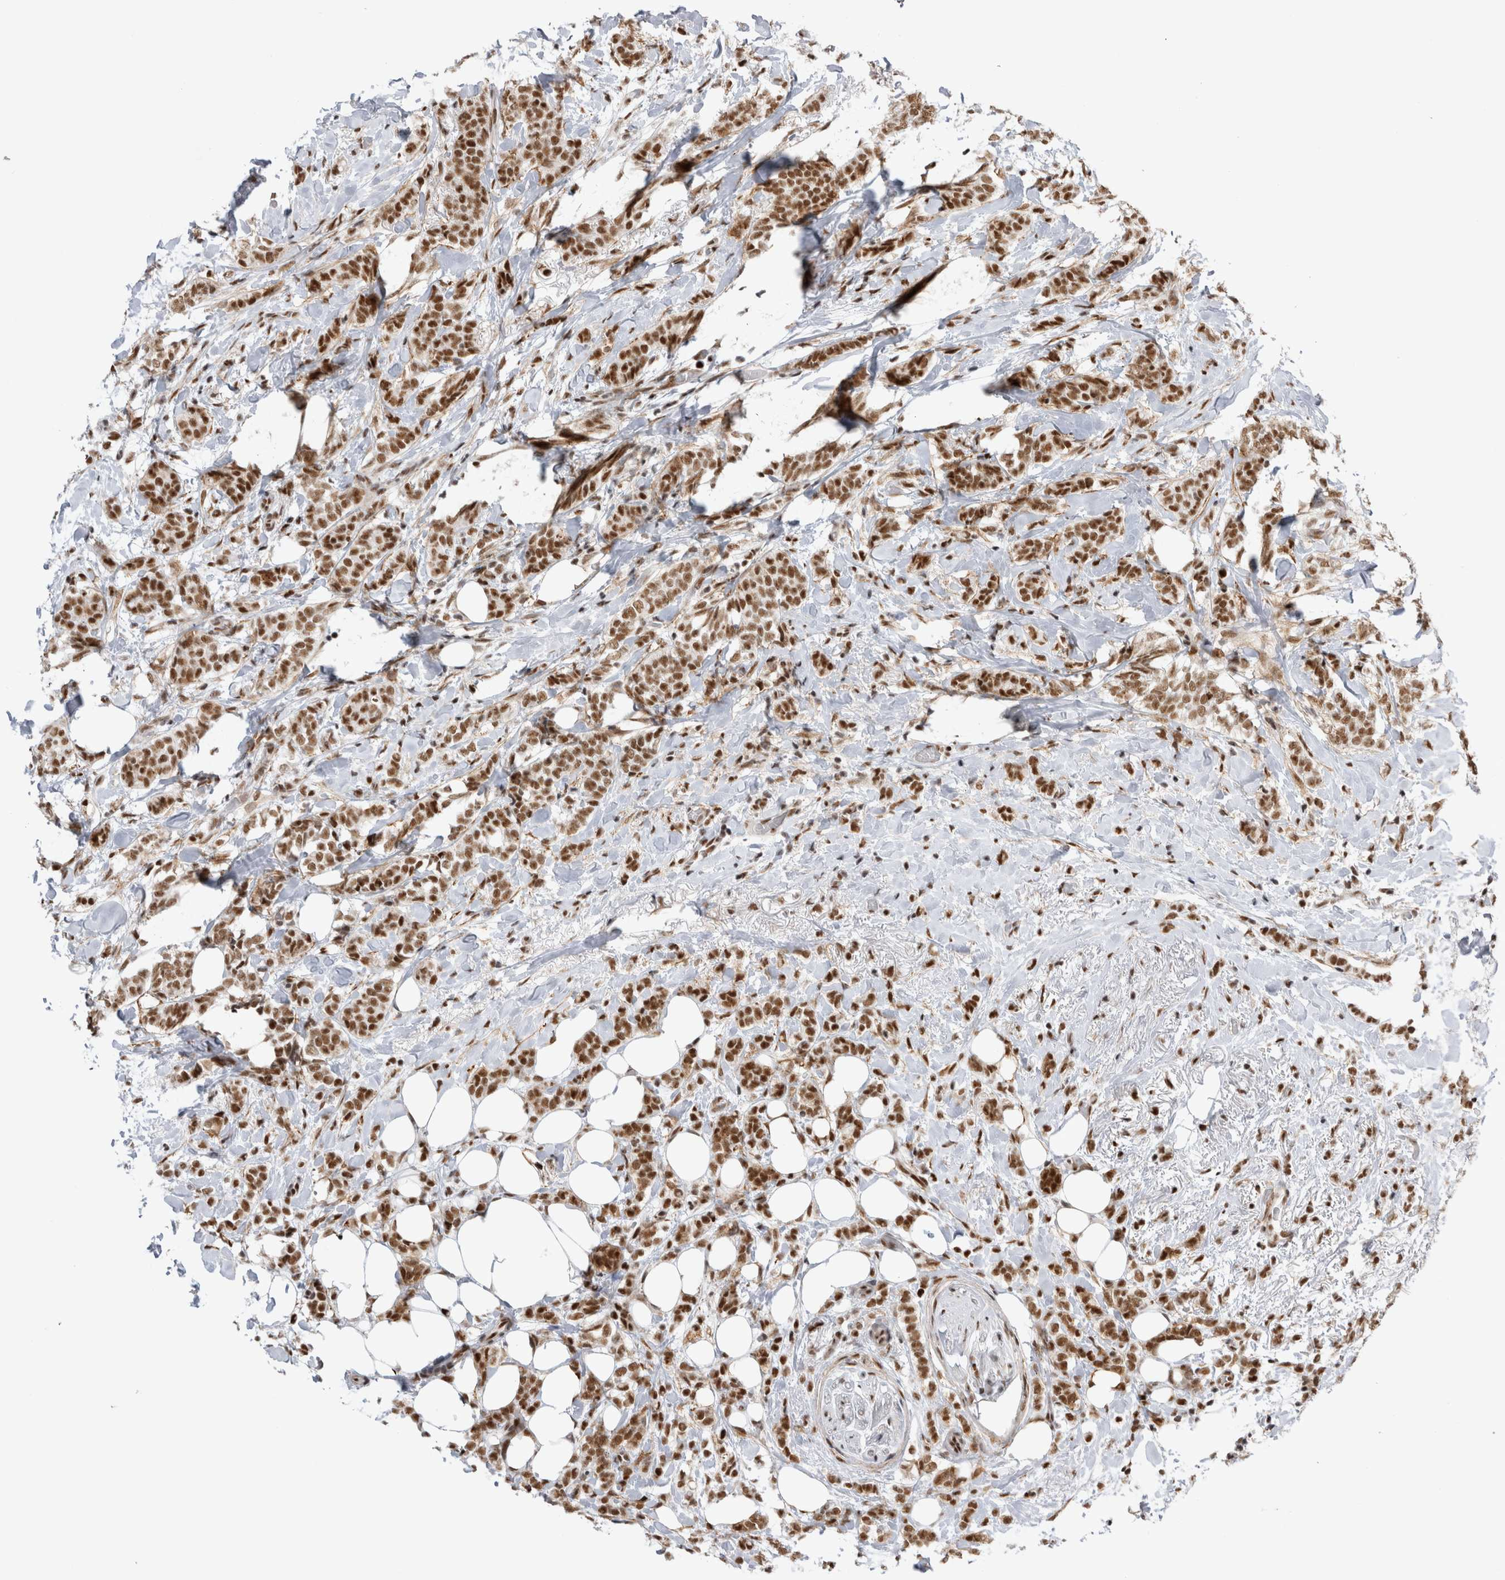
{"staining": {"intensity": "moderate", "quantity": ">75%", "location": "nuclear"}, "tissue": "breast cancer", "cell_type": "Tumor cells", "image_type": "cancer", "snomed": [{"axis": "morphology", "description": "Lobular carcinoma"}, {"axis": "topography", "description": "Breast"}], "caption": "A medium amount of moderate nuclear positivity is seen in about >75% of tumor cells in breast cancer (lobular carcinoma) tissue.", "gene": "EYA2", "patient": {"sex": "female", "age": 50}}